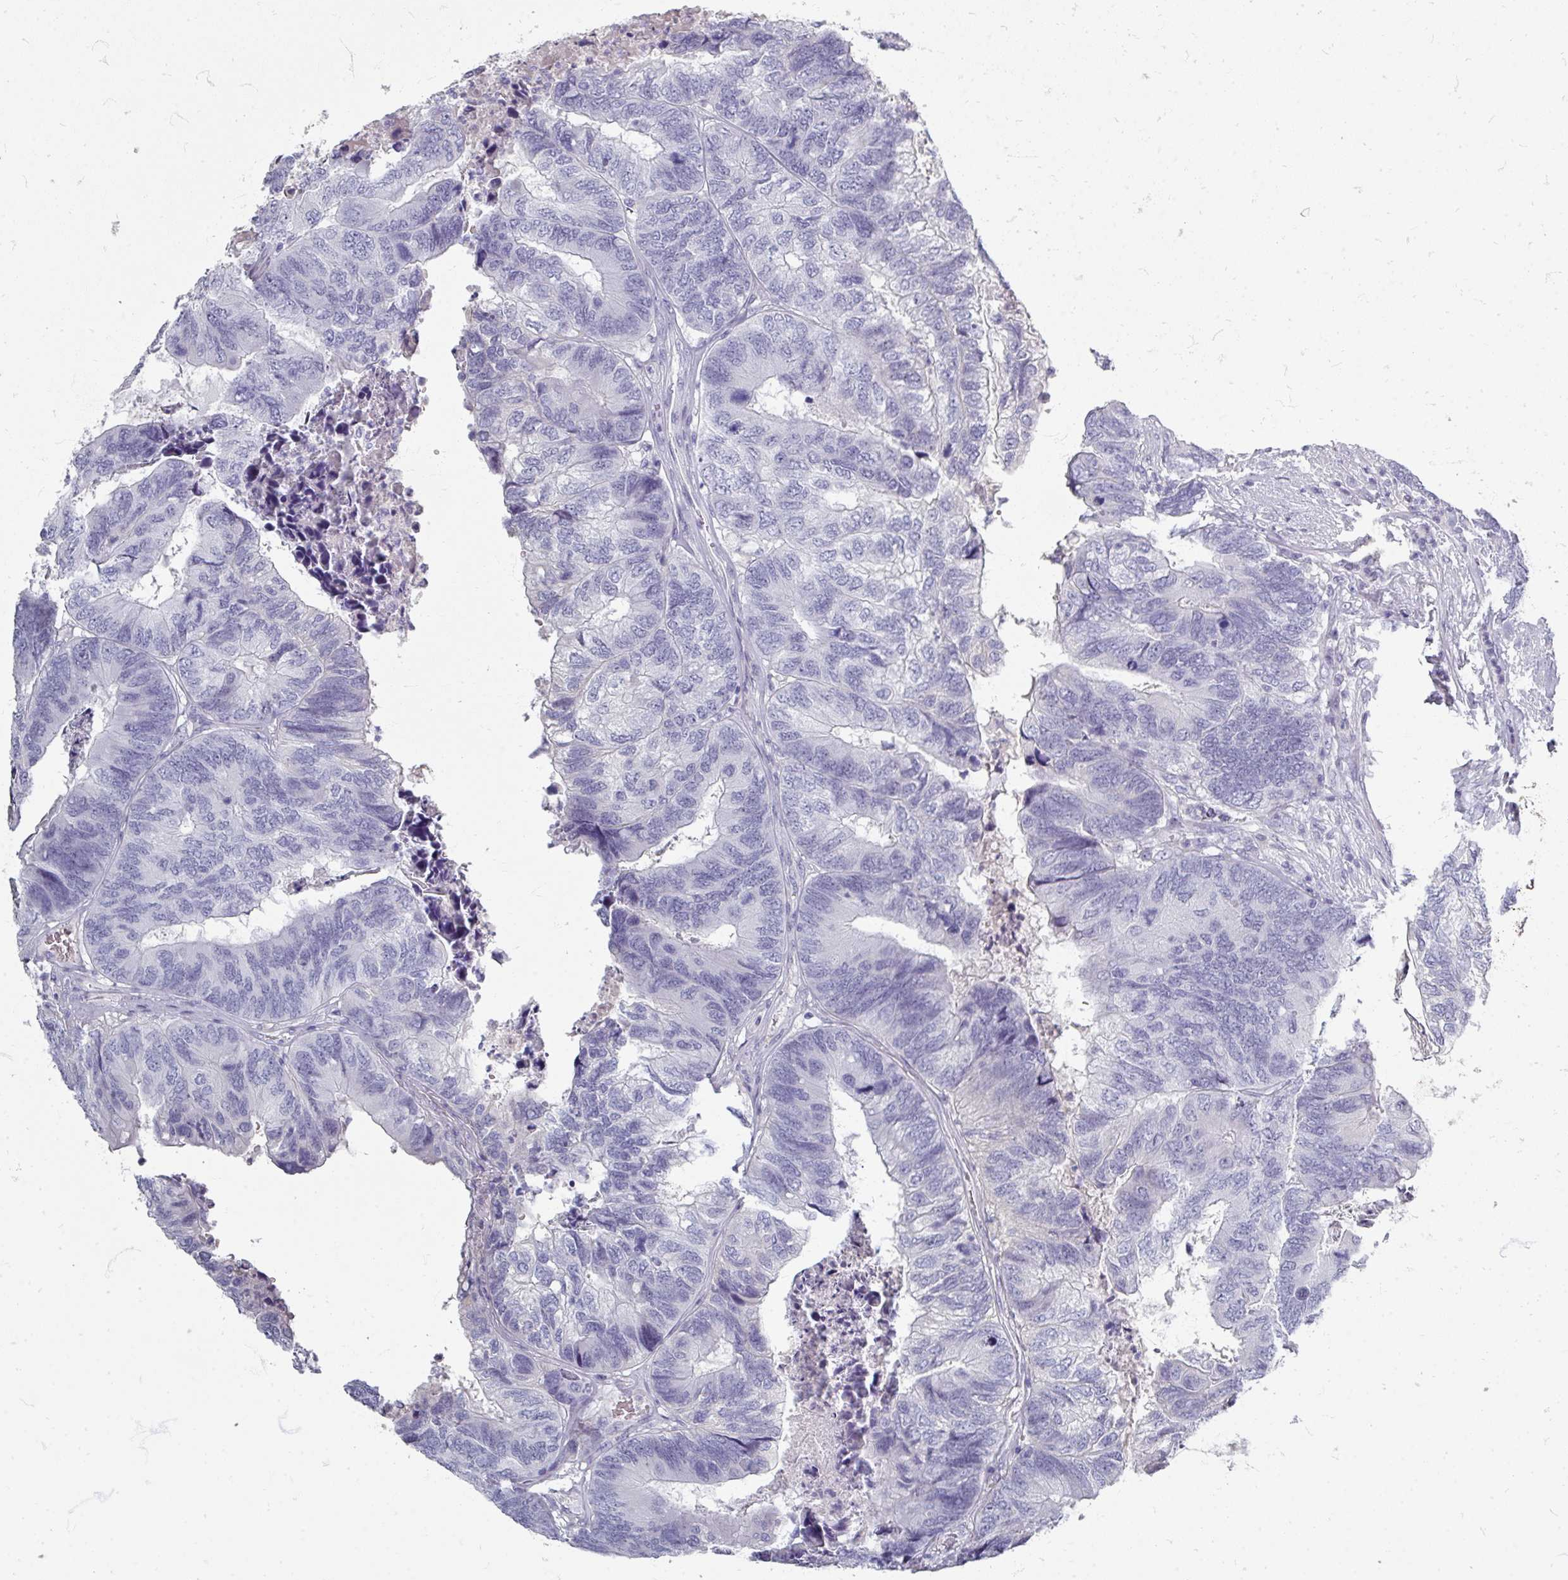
{"staining": {"intensity": "negative", "quantity": "none", "location": "none"}, "tissue": "colorectal cancer", "cell_type": "Tumor cells", "image_type": "cancer", "snomed": [{"axis": "morphology", "description": "Adenocarcinoma, NOS"}, {"axis": "topography", "description": "Colon"}], "caption": "Protein analysis of colorectal cancer (adenocarcinoma) shows no significant expression in tumor cells.", "gene": "ZNF878", "patient": {"sex": "female", "age": 67}}